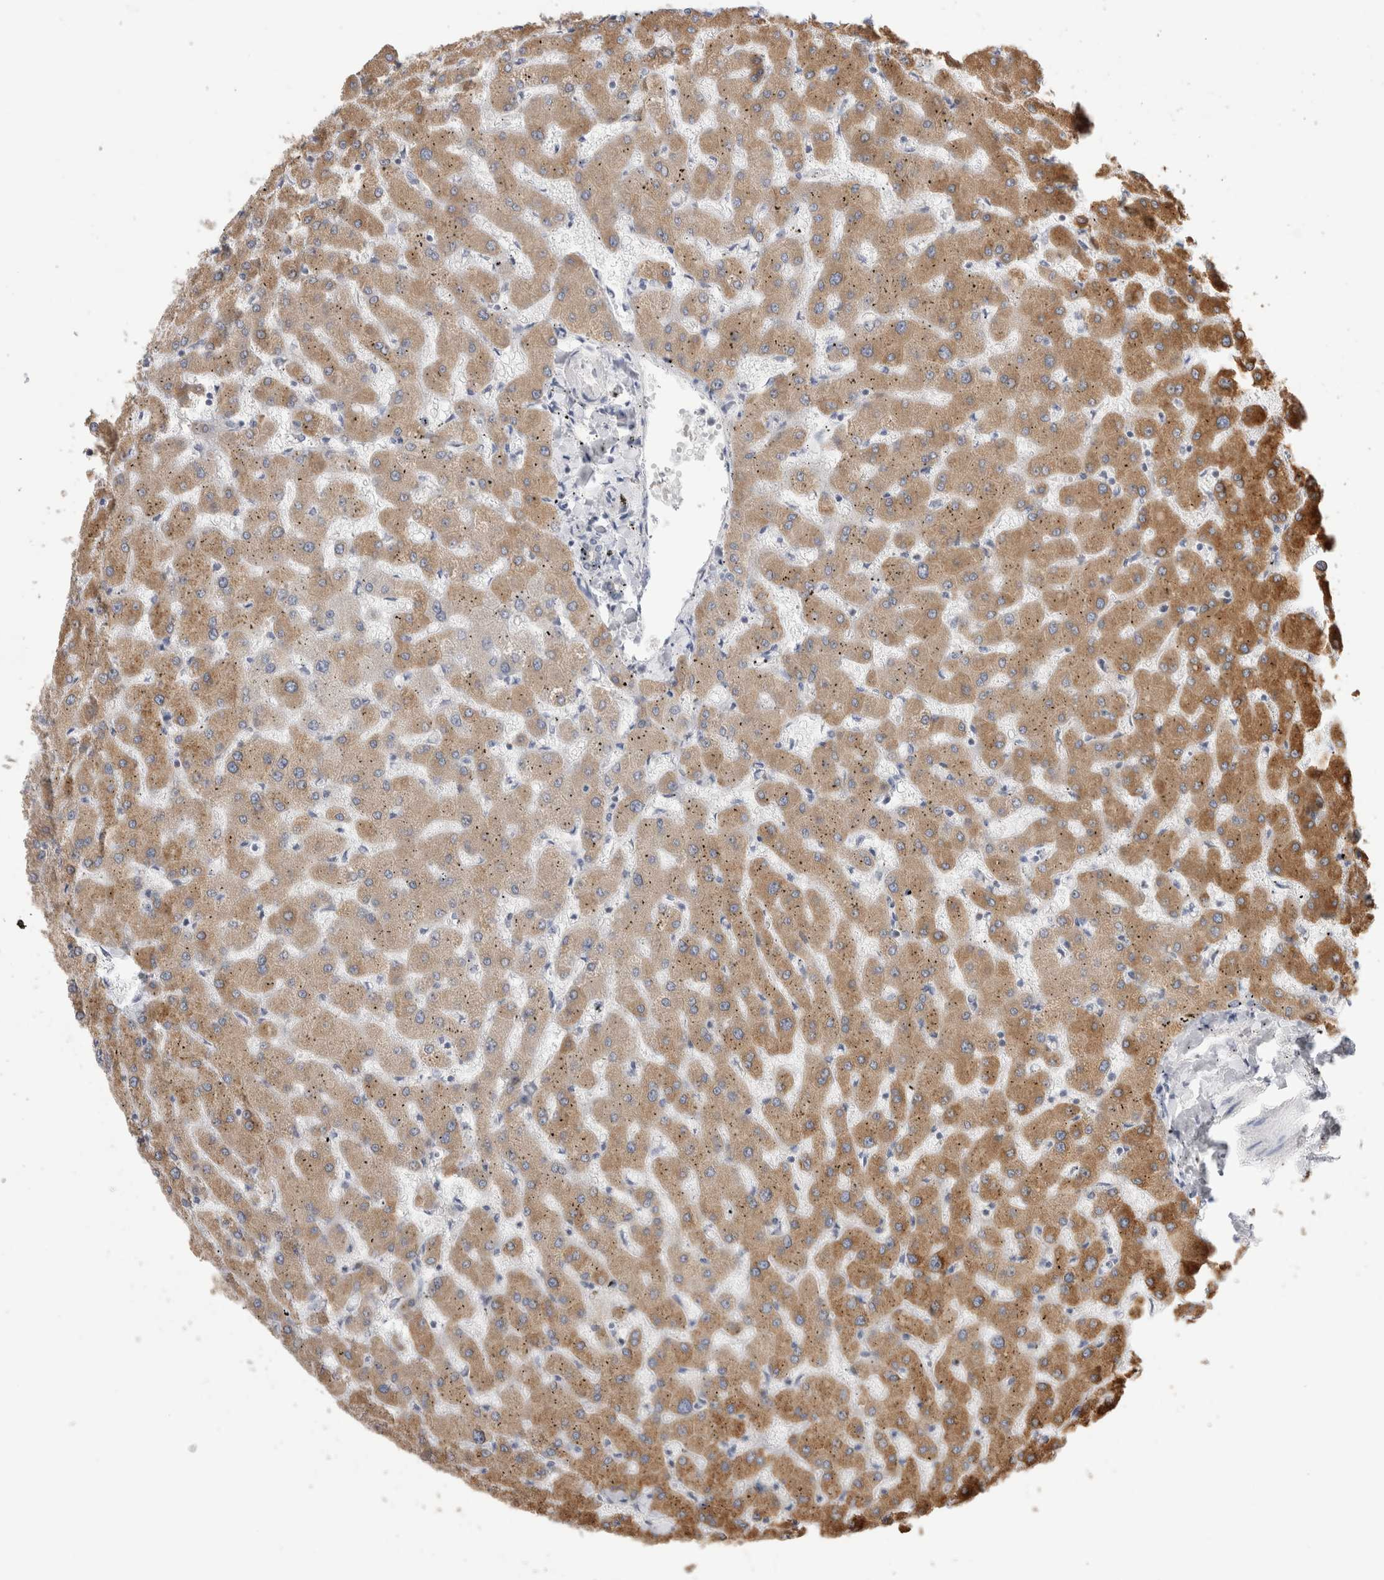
{"staining": {"intensity": "negative", "quantity": "none", "location": "none"}, "tissue": "liver", "cell_type": "Cholangiocytes", "image_type": "normal", "snomed": [{"axis": "morphology", "description": "Normal tissue, NOS"}, {"axis": "topography", "description": "Liver"}], "caption": "Immunohistochemistry (IHC) micrograph of normal human liver stained for a protein (brown), which reveals no expression in cholangiocytes.", "gene": "SYTL5", "patient": {"sex": "female", "age": 63}}